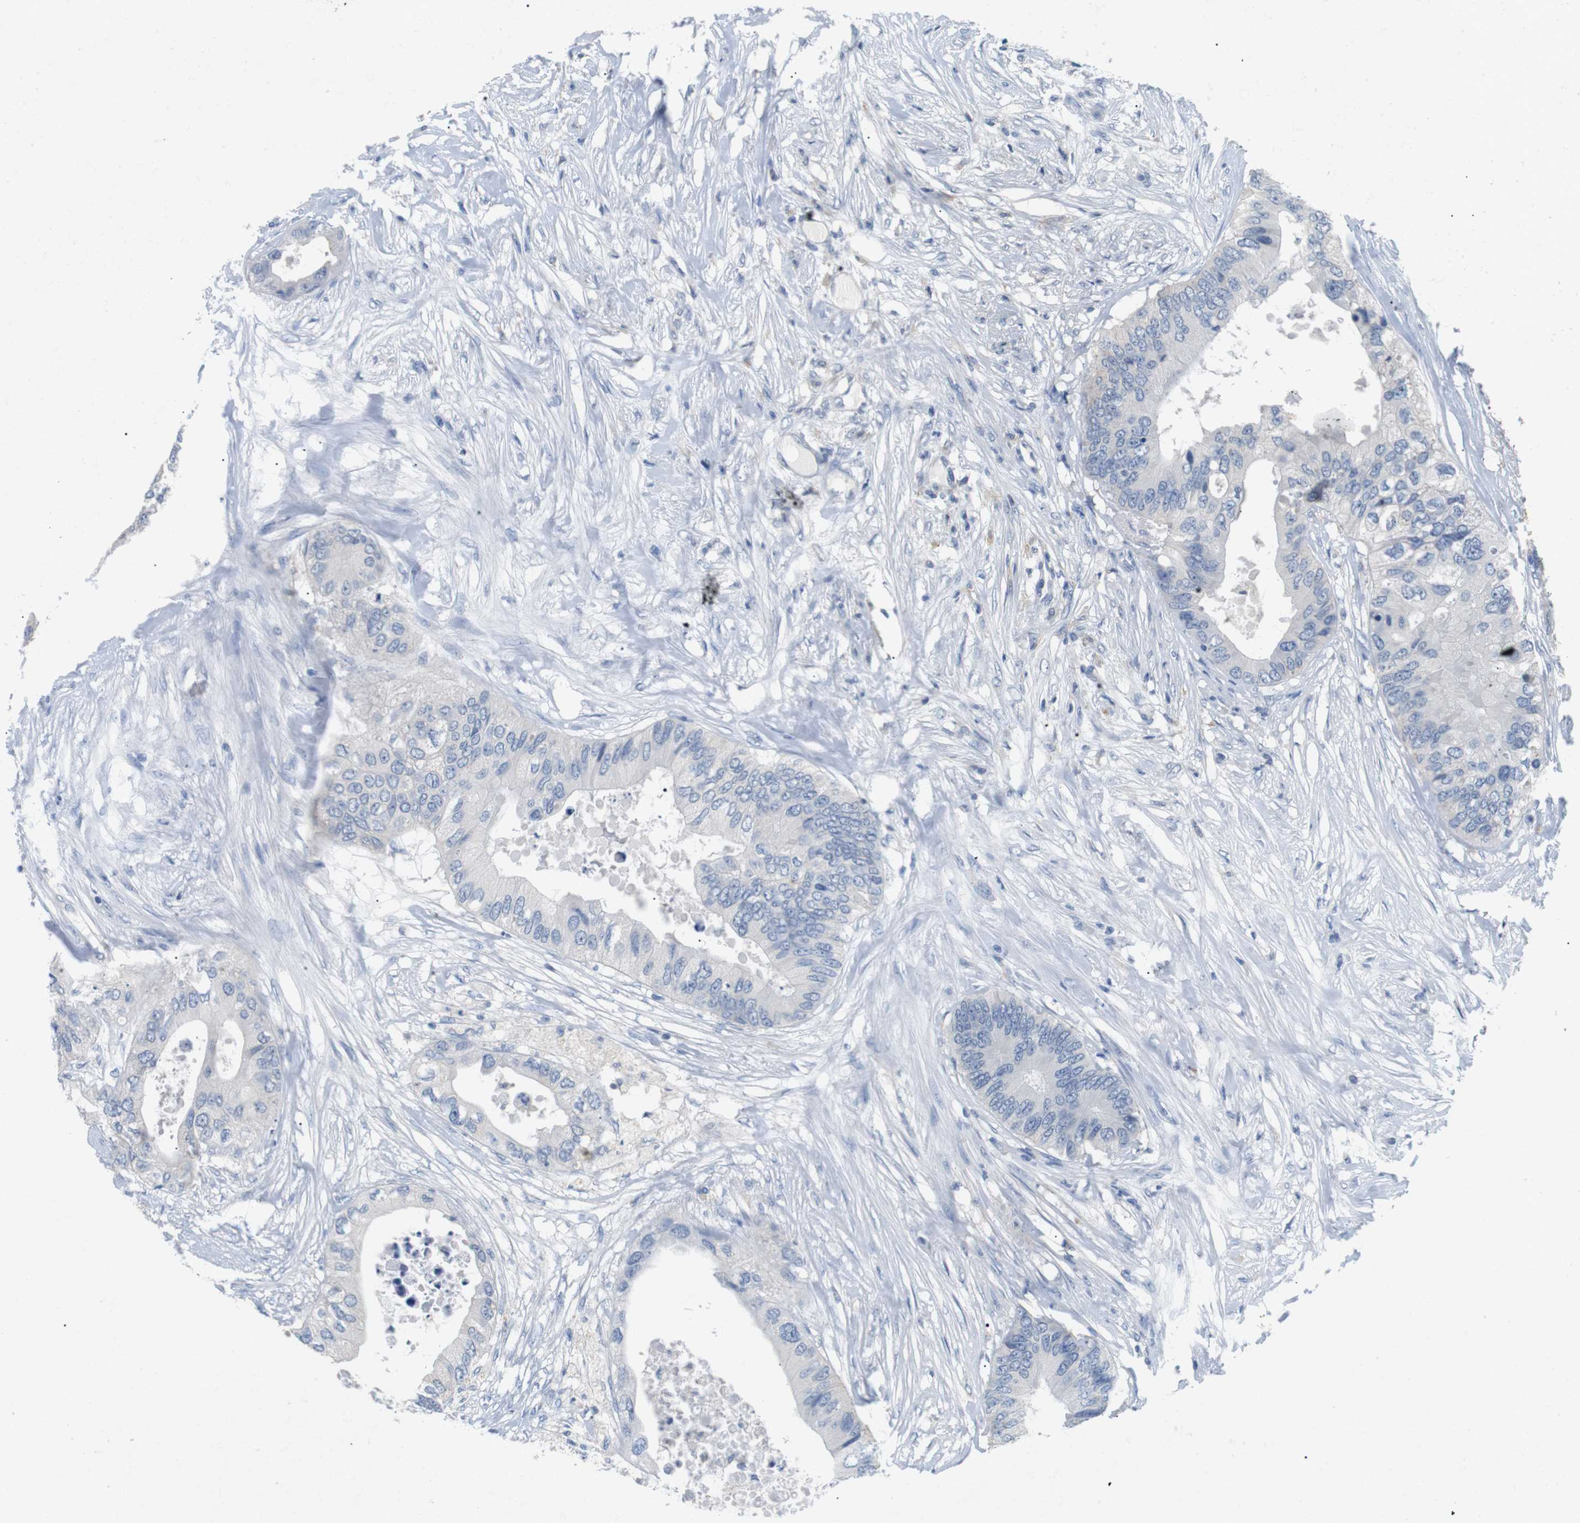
{"staining": {"intensity": "negative", "quantity": "none", "location": "none"}, "tissue": "colorectal cancer", "cell_type": "Tumor cells", "image_type": "cancer", "snomed": [{"axis": "morphology", "description": "Adenocarcinoma, NOS"}, {"axis": "topography", "description": "Colon"}], "caption": "Immunohistochemistry (IHC) micrograph of neoplastic tissue: human colorectal adenocarcinoma stained with DAB reveals no significant protein expression in tumor cells.", "gene": "FCGRT", "patient": {"sex": "male", "age": 71}}